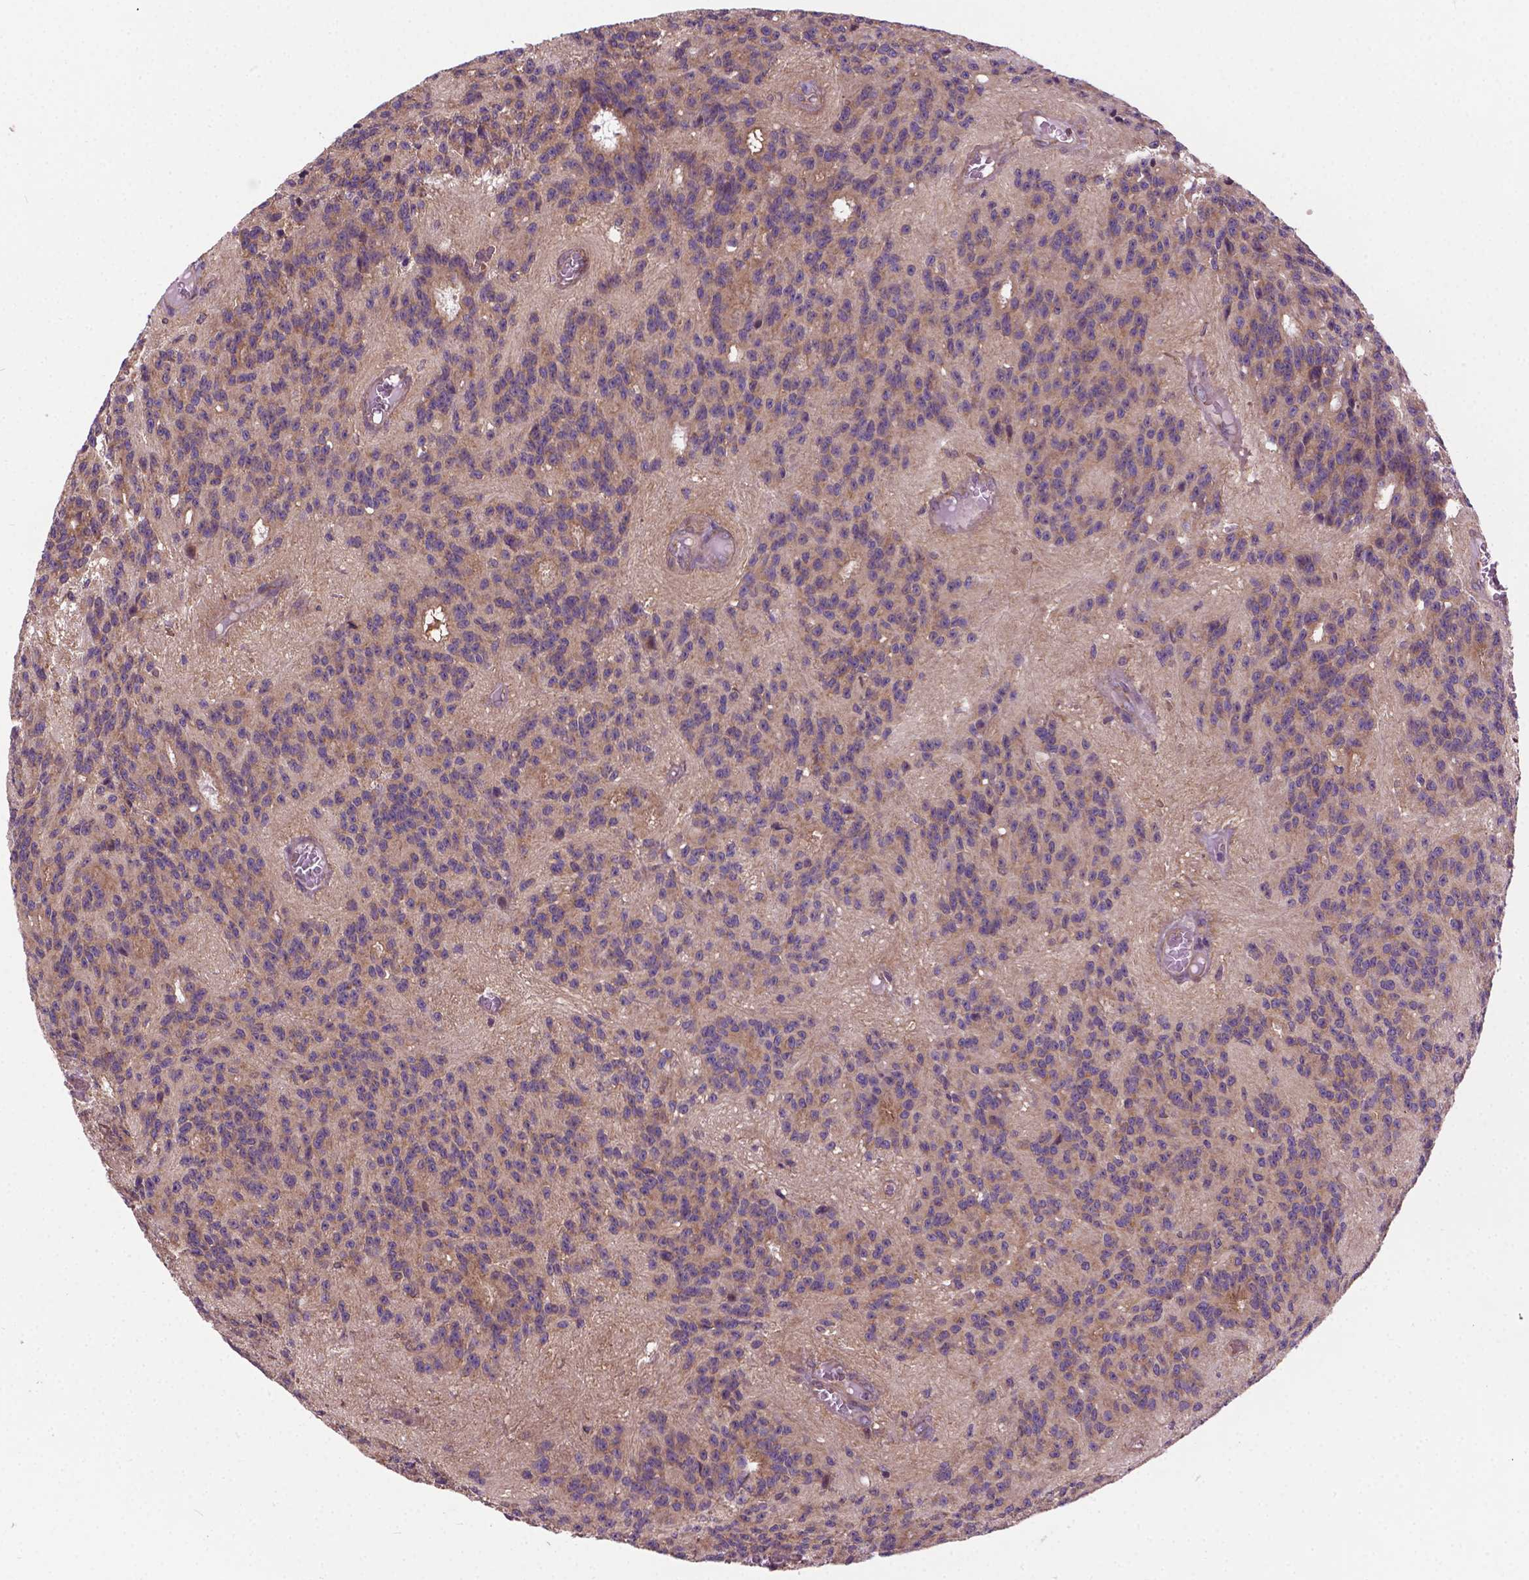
{"staining": {"intensity": "weak", "quantity": ">75%", "location": "cytoplasmic/membranous"}, "tissue": "glioma", "cell_type": "Tumor cells", "image_type": "cancer", "snomed": [{"axis": "morphology", "description": "Glioma, malignant, Low grade"}, {"axis": "topography", "description": "Brain"}], "caption": "Tumor cells exhibit weak cytoplasmic/membranous staining in about >75% of cells in glioma. (Stains: DAB (3,3'-diaminobenzidine) in brown, nuclei in blue, Microscopy: brightfield microscopy at high magnification).", "gene": "MZT1", "patient": {"sex": "male", "age": 31}}